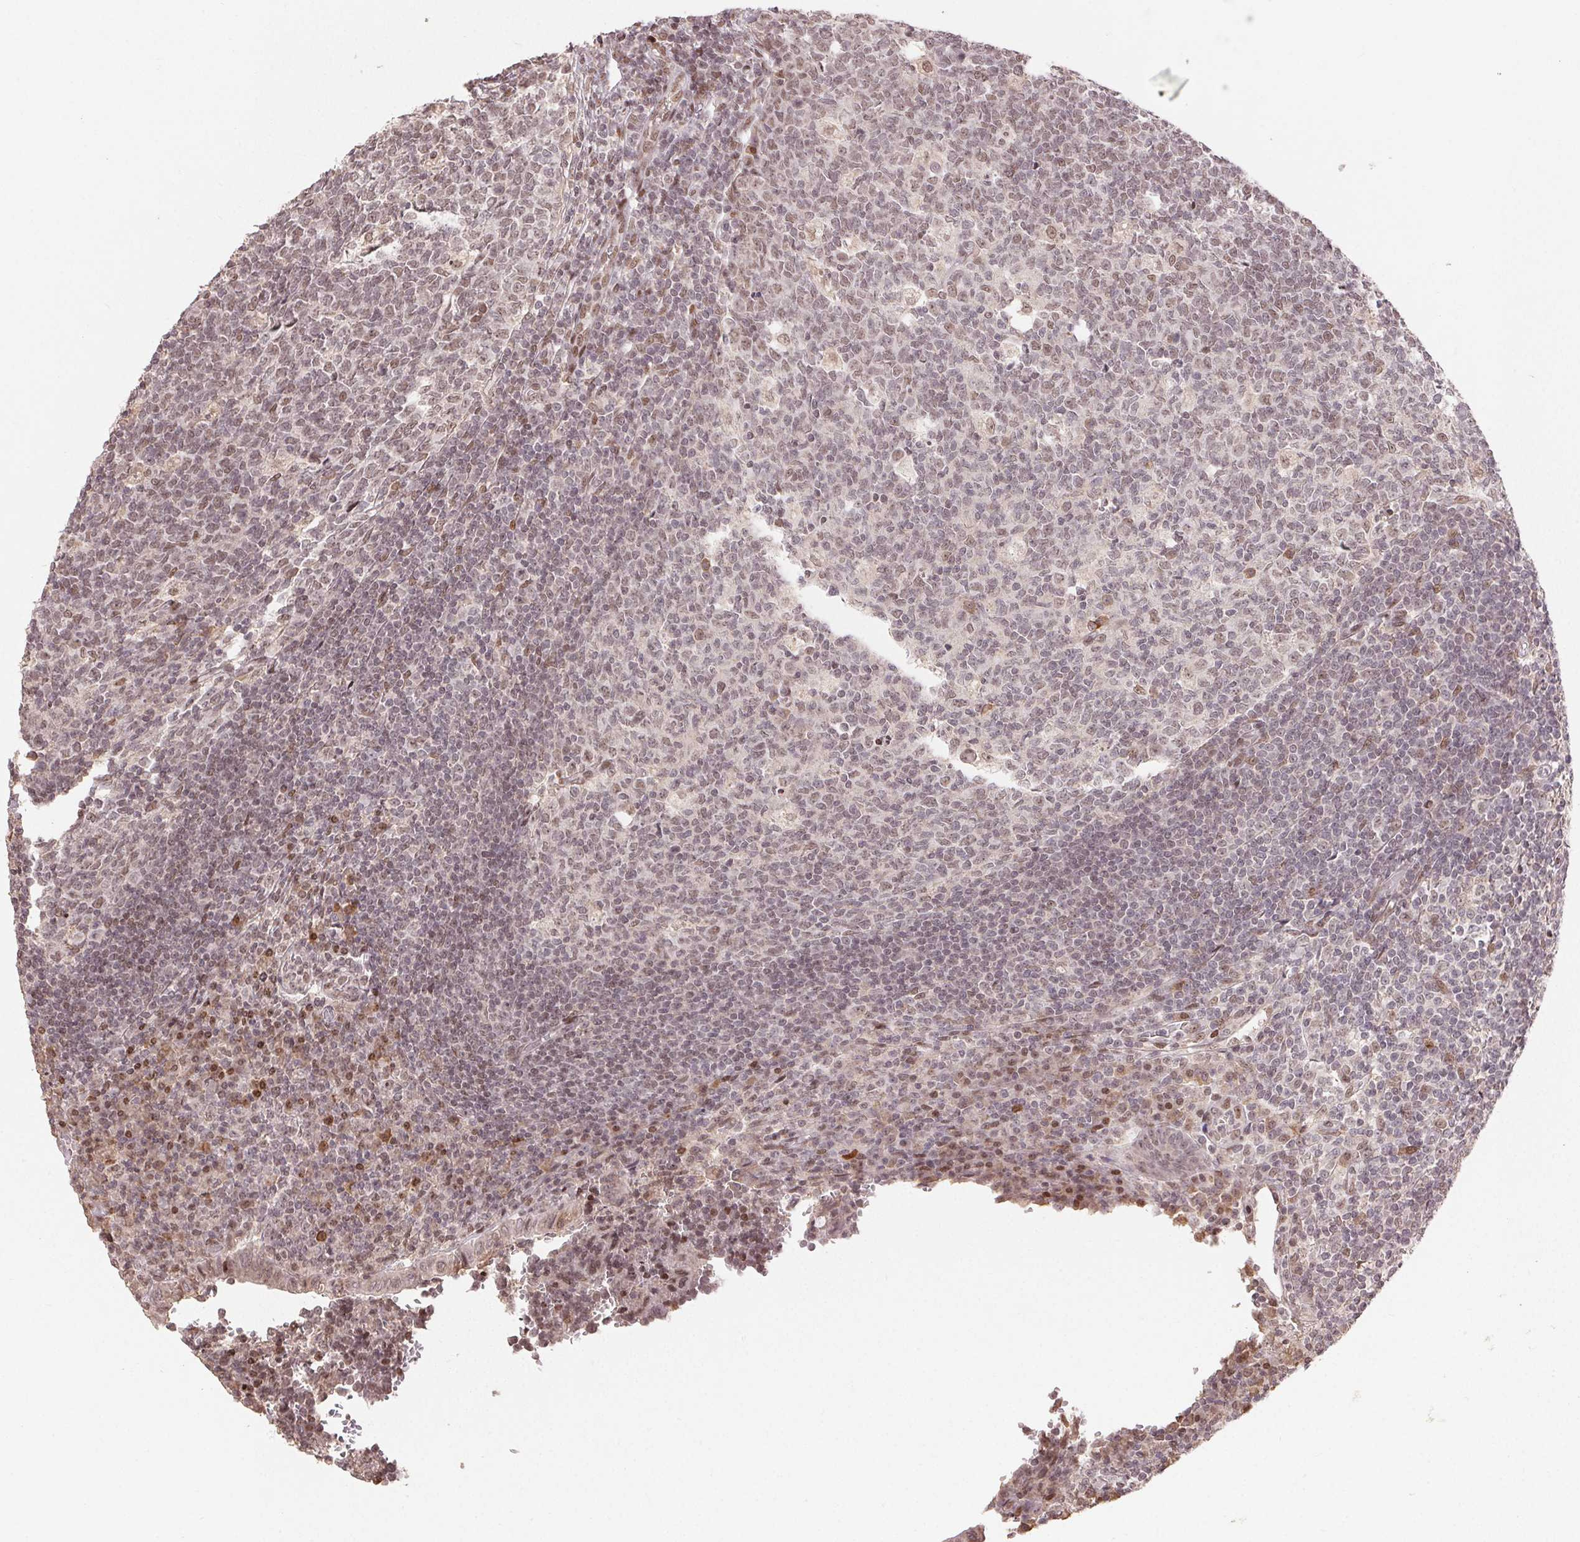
{"staining": {"intensity": "weak", "quantity": "25%-75%", "location": "nuclear"}, "tissue": "appendix", "cell_type": "Glandular cells", "image_type": "normal", "snomed": [{"axis": "morphology", "description": "Normal tissue, NOS"}, {"axis": "topography", "description": "Appendix"}], "caption": "A brown stain highlights weak nuclear staining of a protein in glandular cells of benign appendix.", "gene": "MAPKAPK2", "patient": {"sex": "male", "age": 18}}